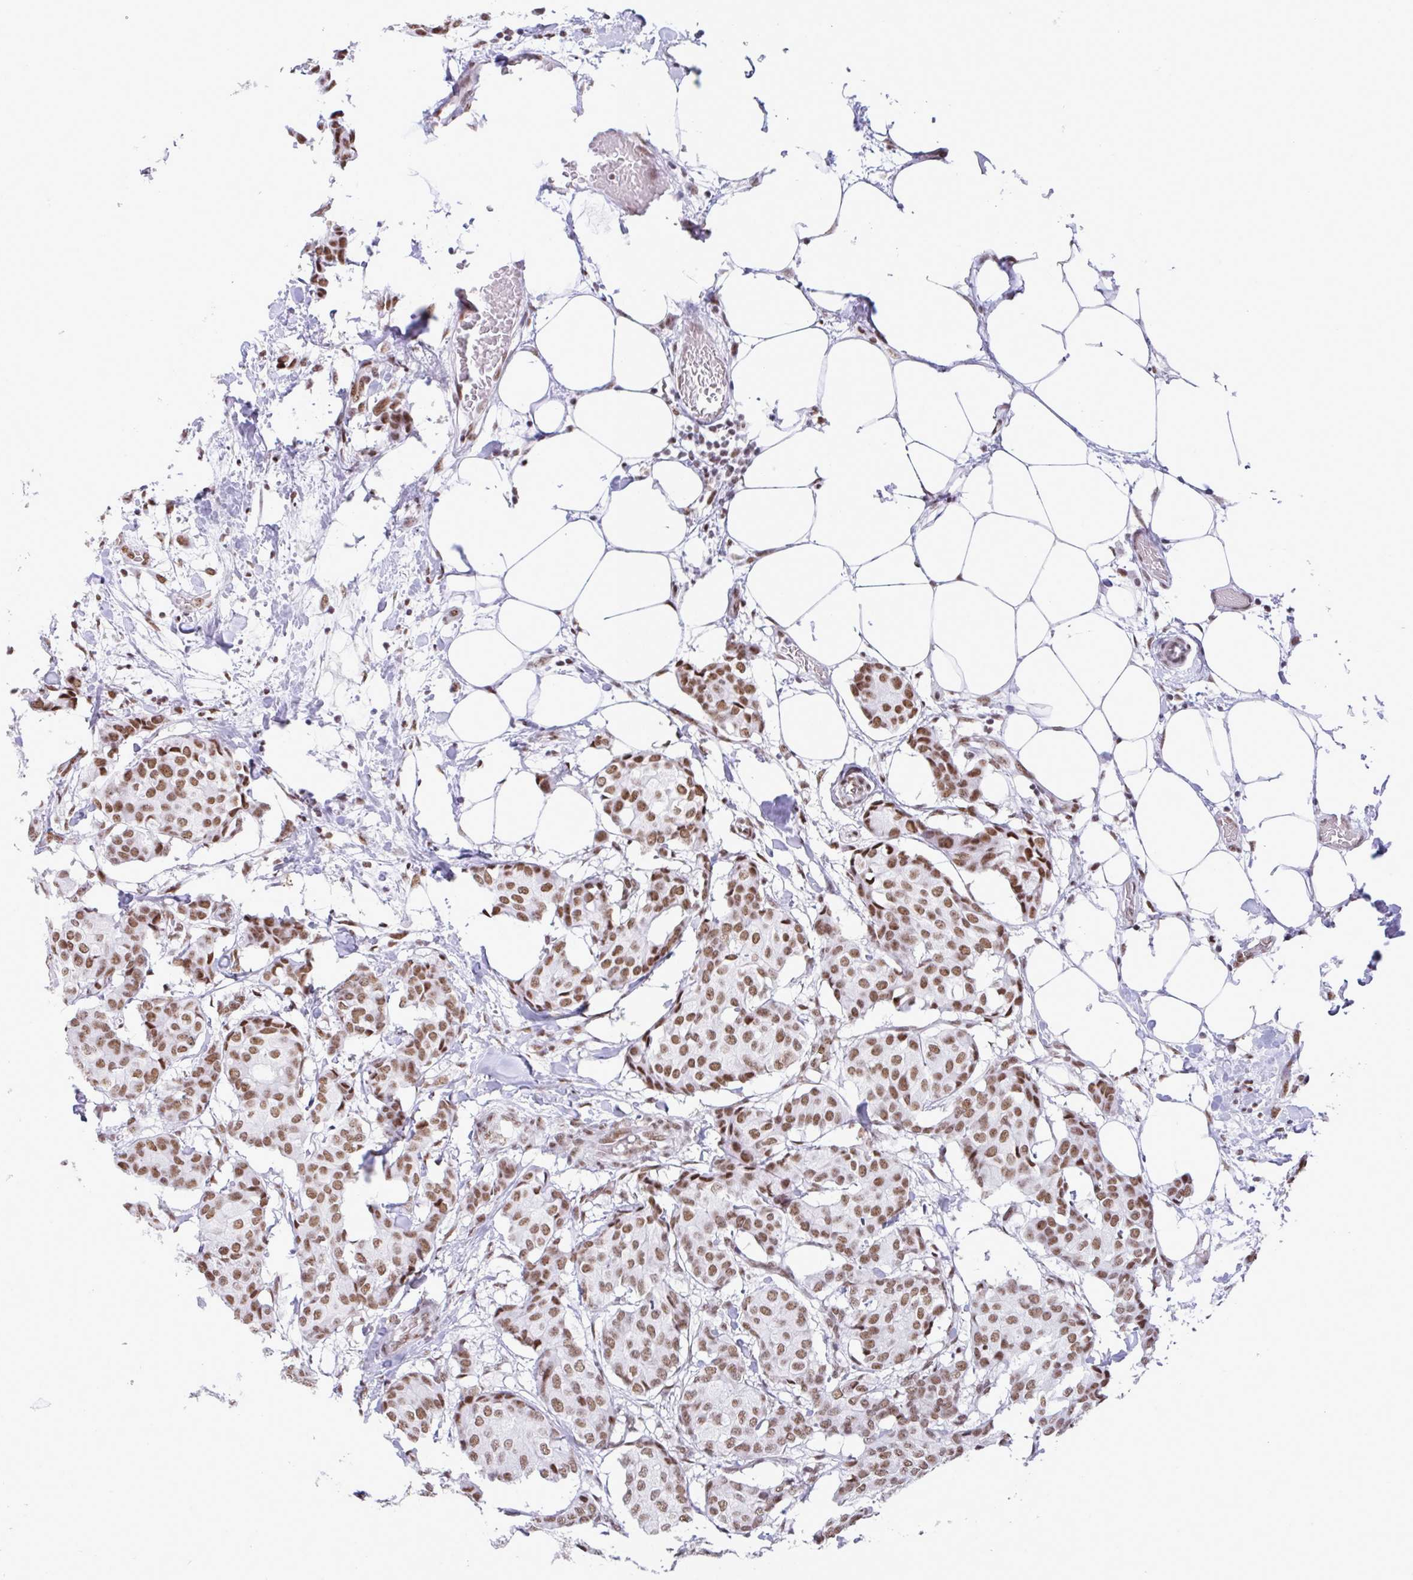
{"staining": {"intensity": "moderate", "quantity": ">75%", "location": "nuclear"}, "tissue": "breast cancer", "cell_type": "Tumor cells", "image_type": "cancer", "snomed": [{"axis": "morphology", "description": "Duct carcinoma"}, {"axis": "topography", "description": "Breast"}], "caption": "Immunohistochemical staining of human intraductal carcinoma (breast) demonstrates moderate nuclear protein expression in about >75% of tumor cells. The protein of interest is stained brown, and the nuclei are stained in blue (DAB IHC with brightfield microscopy, high magnification).", "gene": "DDX52", "patient": {"sex": "female", "age": 75}}